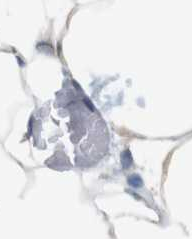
{"staining": {"intensity": "weak", "quantity": "25%-75%", "location": "cytoplasmic/membranous"}, "tissue": "adipose tissue", "cell_type": "Adipocytes", "image_type": "normal", "snomed": [{"axis": "morphology", "description": "Normal tissue, NOS"}, {"axis": "topography", "description": "Breast"}, {"axis": "topography", "description": "Adipose tissue"}], "caption": "Immunohistochemical staining of unremarkable adipose tissue reveals 25%-75% levels of weak cytoplasmic/membranous protein expression in approximately 25%-75% of adipocytes.", "gene": "CDC34", "patient": {"sex": "female", "age": 25}}